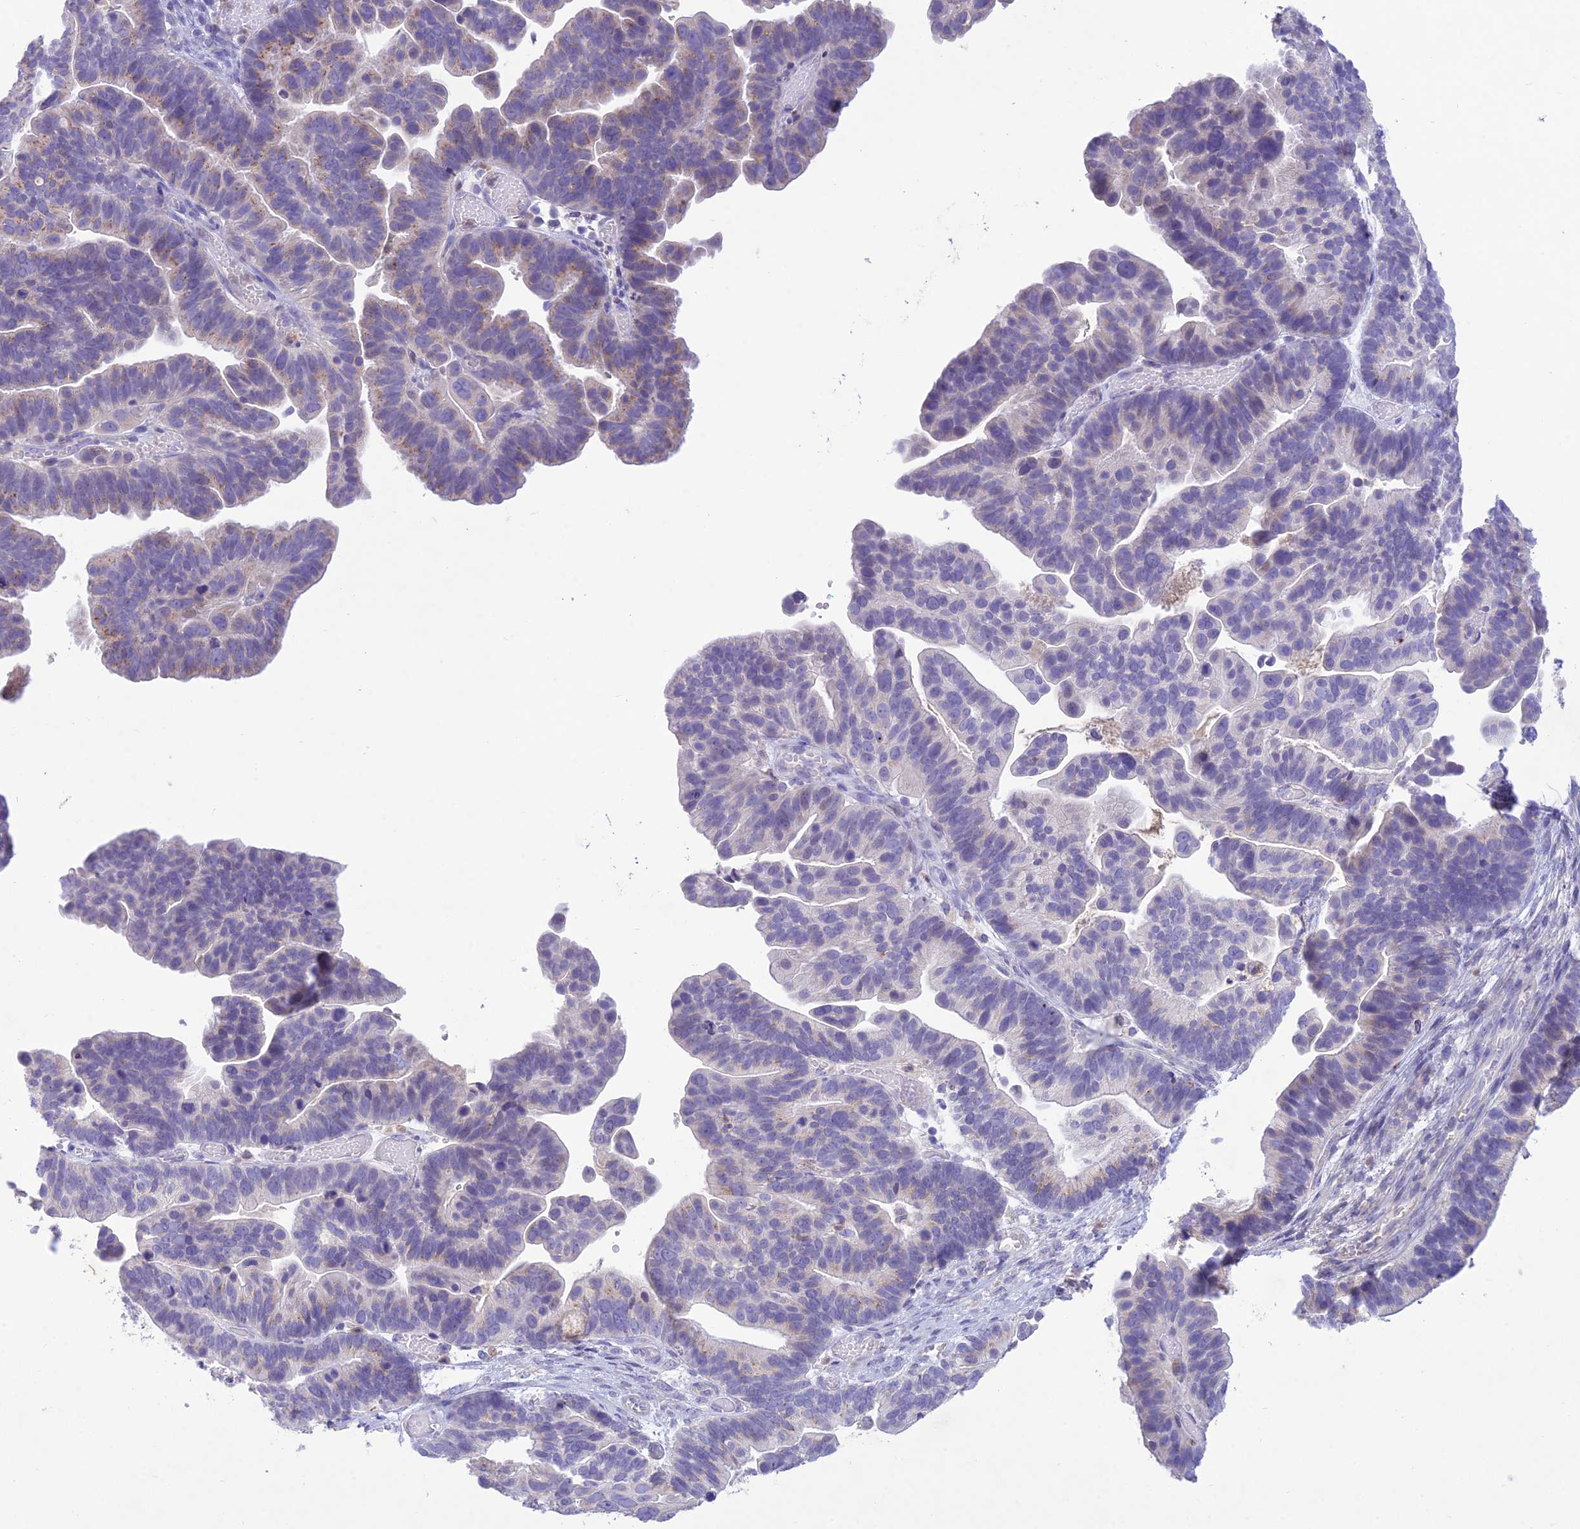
{"staining": {"intensity": "weak", "quantity": "25%-75%", "location": "cytoplasmic/membranous"}, "tissue": "ovarian cancer", "cell_type": "Tumor cells", "image_type": "cancer", "snomed": [{"axis": "morphology", "description": "Cystadenocarcinoma, serous, NOS"}, {"axis": "topography", "description": "Ovary"}], "caption": "An immunohistochemistry image of tumor tissue is shown. Protein staining in brown shows weak cytoplasmic/membranous positivity in ovarian cancer within tumor cells.", "gene": "SLC13A5", "patient": {"sex": "female", "age": 56}}